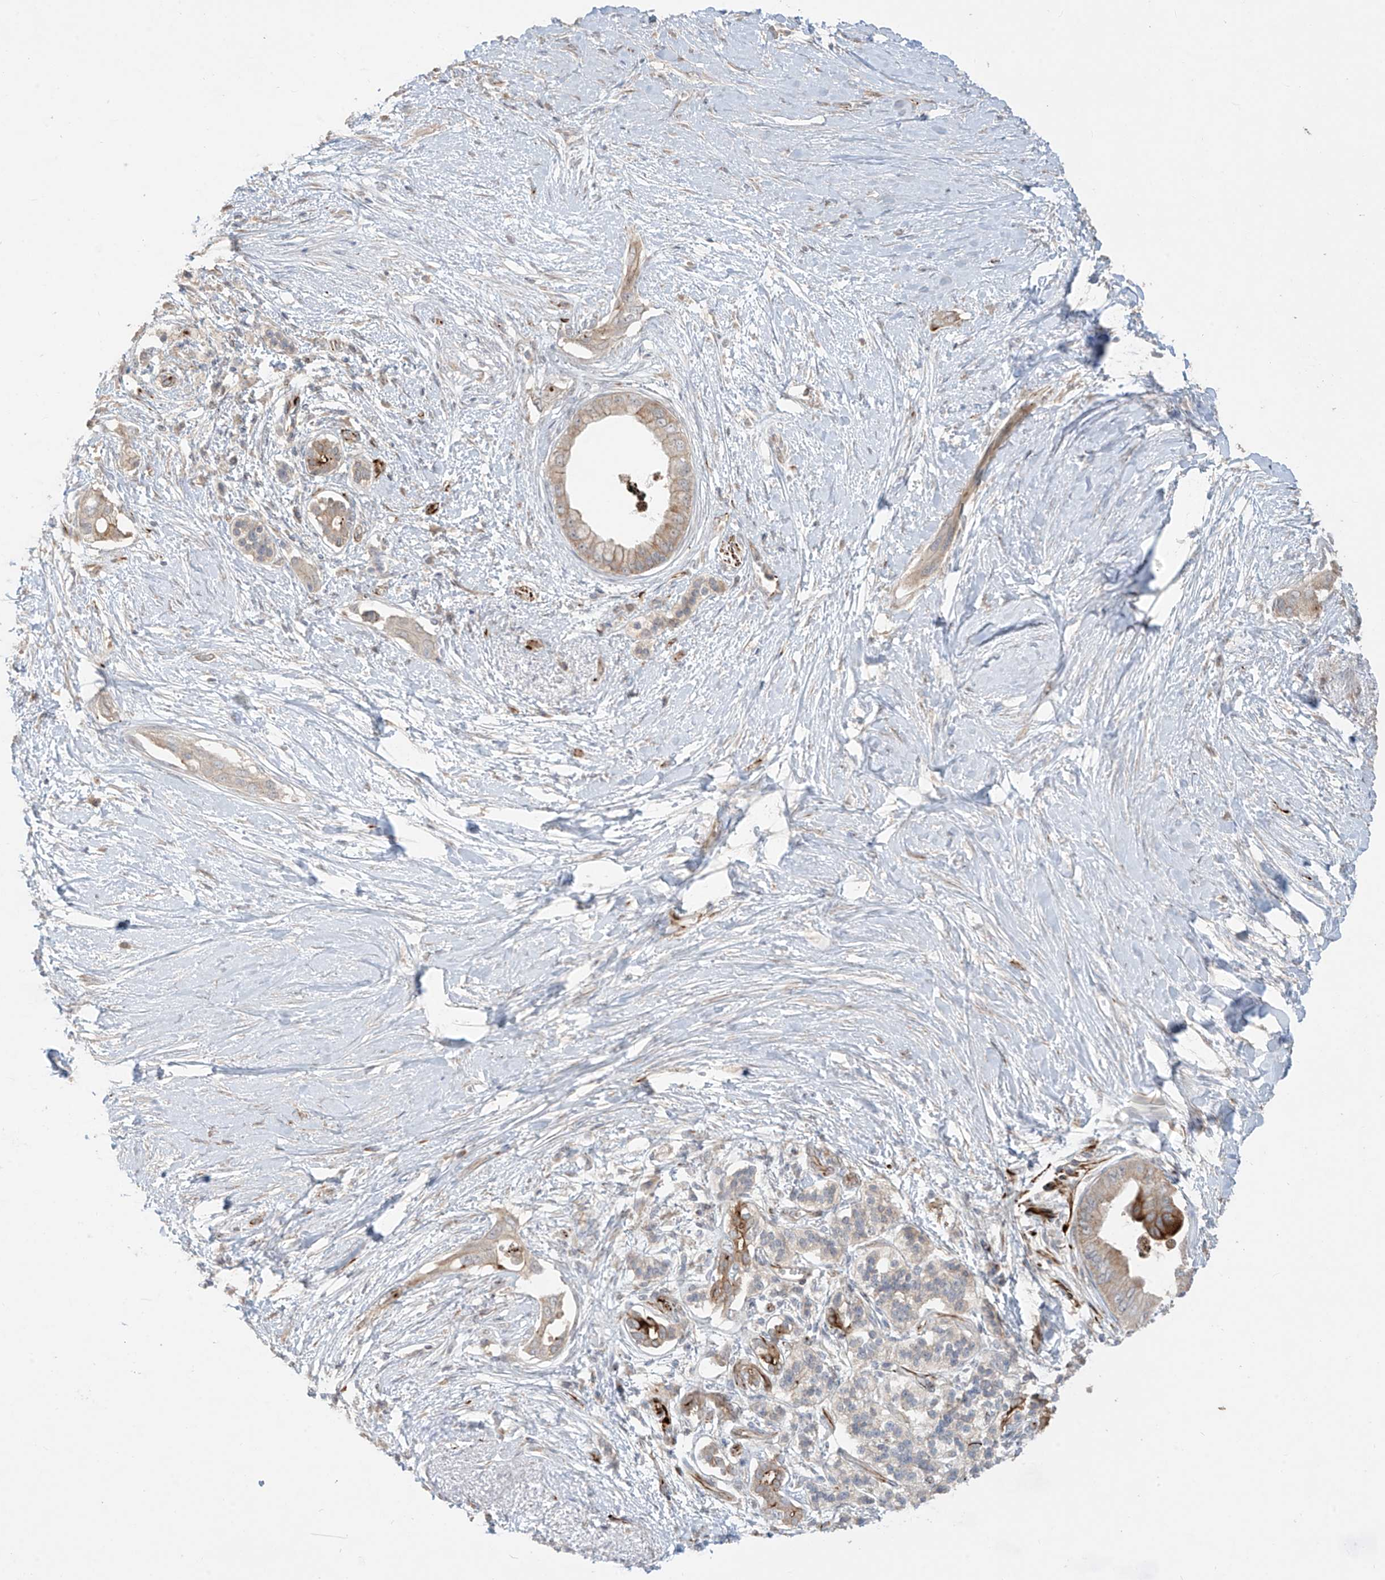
{"staining": {"intensity": "weak", "quantity": ">75%", "location": "cytoplasmic/membranous"}, "tissue": "pancreatic cancer", "cell_type": "Tumor cells", "image_type": "cancer", "snomed": [{"axis": "morphology", "description": "Normal tissue, NOS"}, {"axis": "morphology", "description": "Adenocarcinoma, NOS"}, {"axis": "topography", "description": "Pancreas"}, {"axis": "topography", "description": "Peripheral nerve tissue"}], "caption": "A low amount of weak cytoplasmic/membranous positivity is appreciated in approximately >75% of tumor cells in pancreatic cancer (adenocarcinoma) tissue. The staining was performed using DAB (3,3'-diaminobenzidine) to visualize the protein expression in brown, while the nuclei were stained in blue with hematoxylin (Magnification: 20x).", "gene": "DCDC2", "patient": {"sex": "male", "age": 59}}